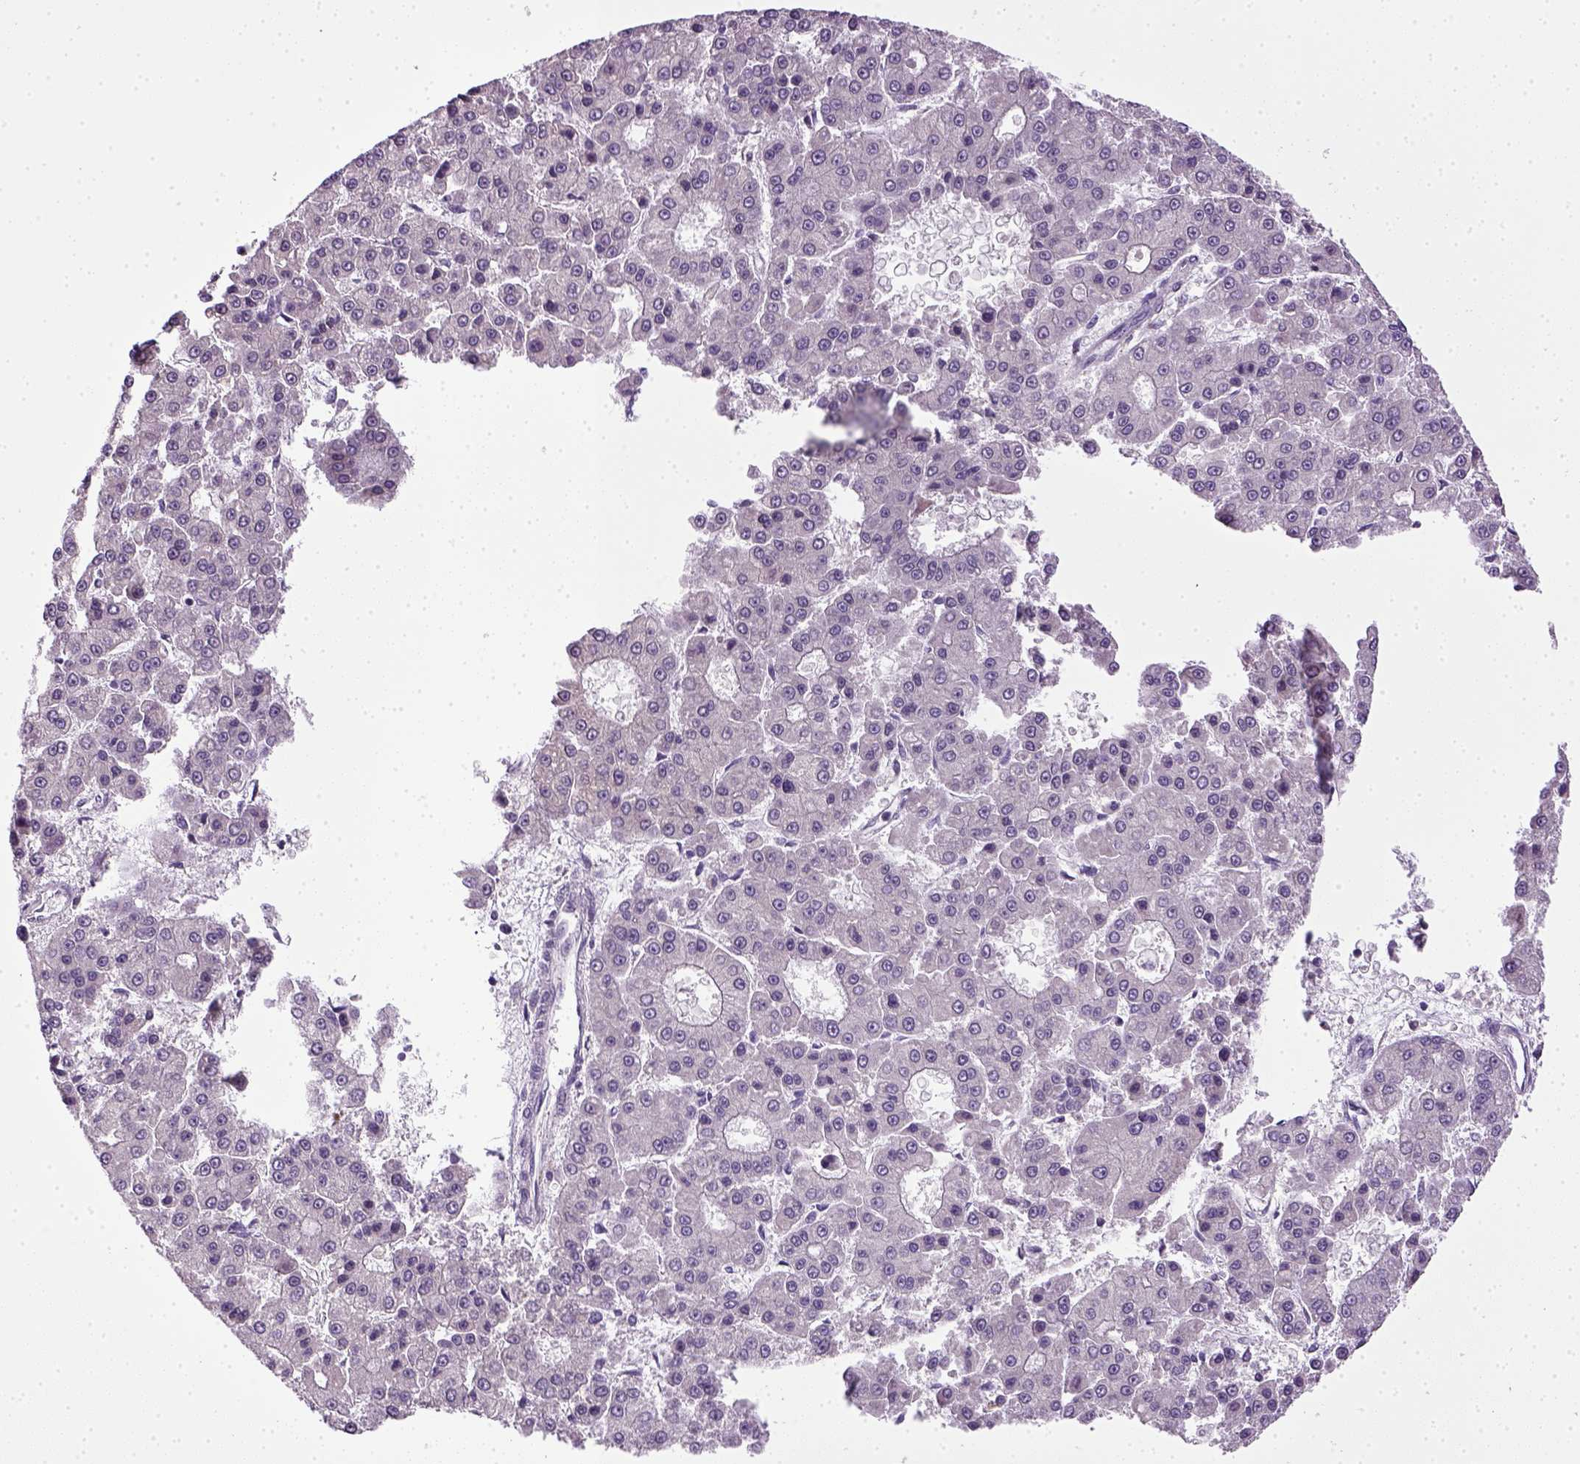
{"staining": {"intensity": "negative", "quantity": "none", "location": "none"}, "tissue": "liver cancer", "cell_type": "Tumor cells", "image_type": "cancer", "snomed": [{"axis": "morphology", "description": "Carcinoma, Hepatocellular, NOS"}, {"axis": "topography", "description": "Liver"}], "caption": "IHC photomicrograph of neoplastic tissue: human liver cancer stained with DAB exhibits no significant protein positivity in tumor cells.", "gene": "TPRG1", "patient": {"sex": "male", "age": 70}}